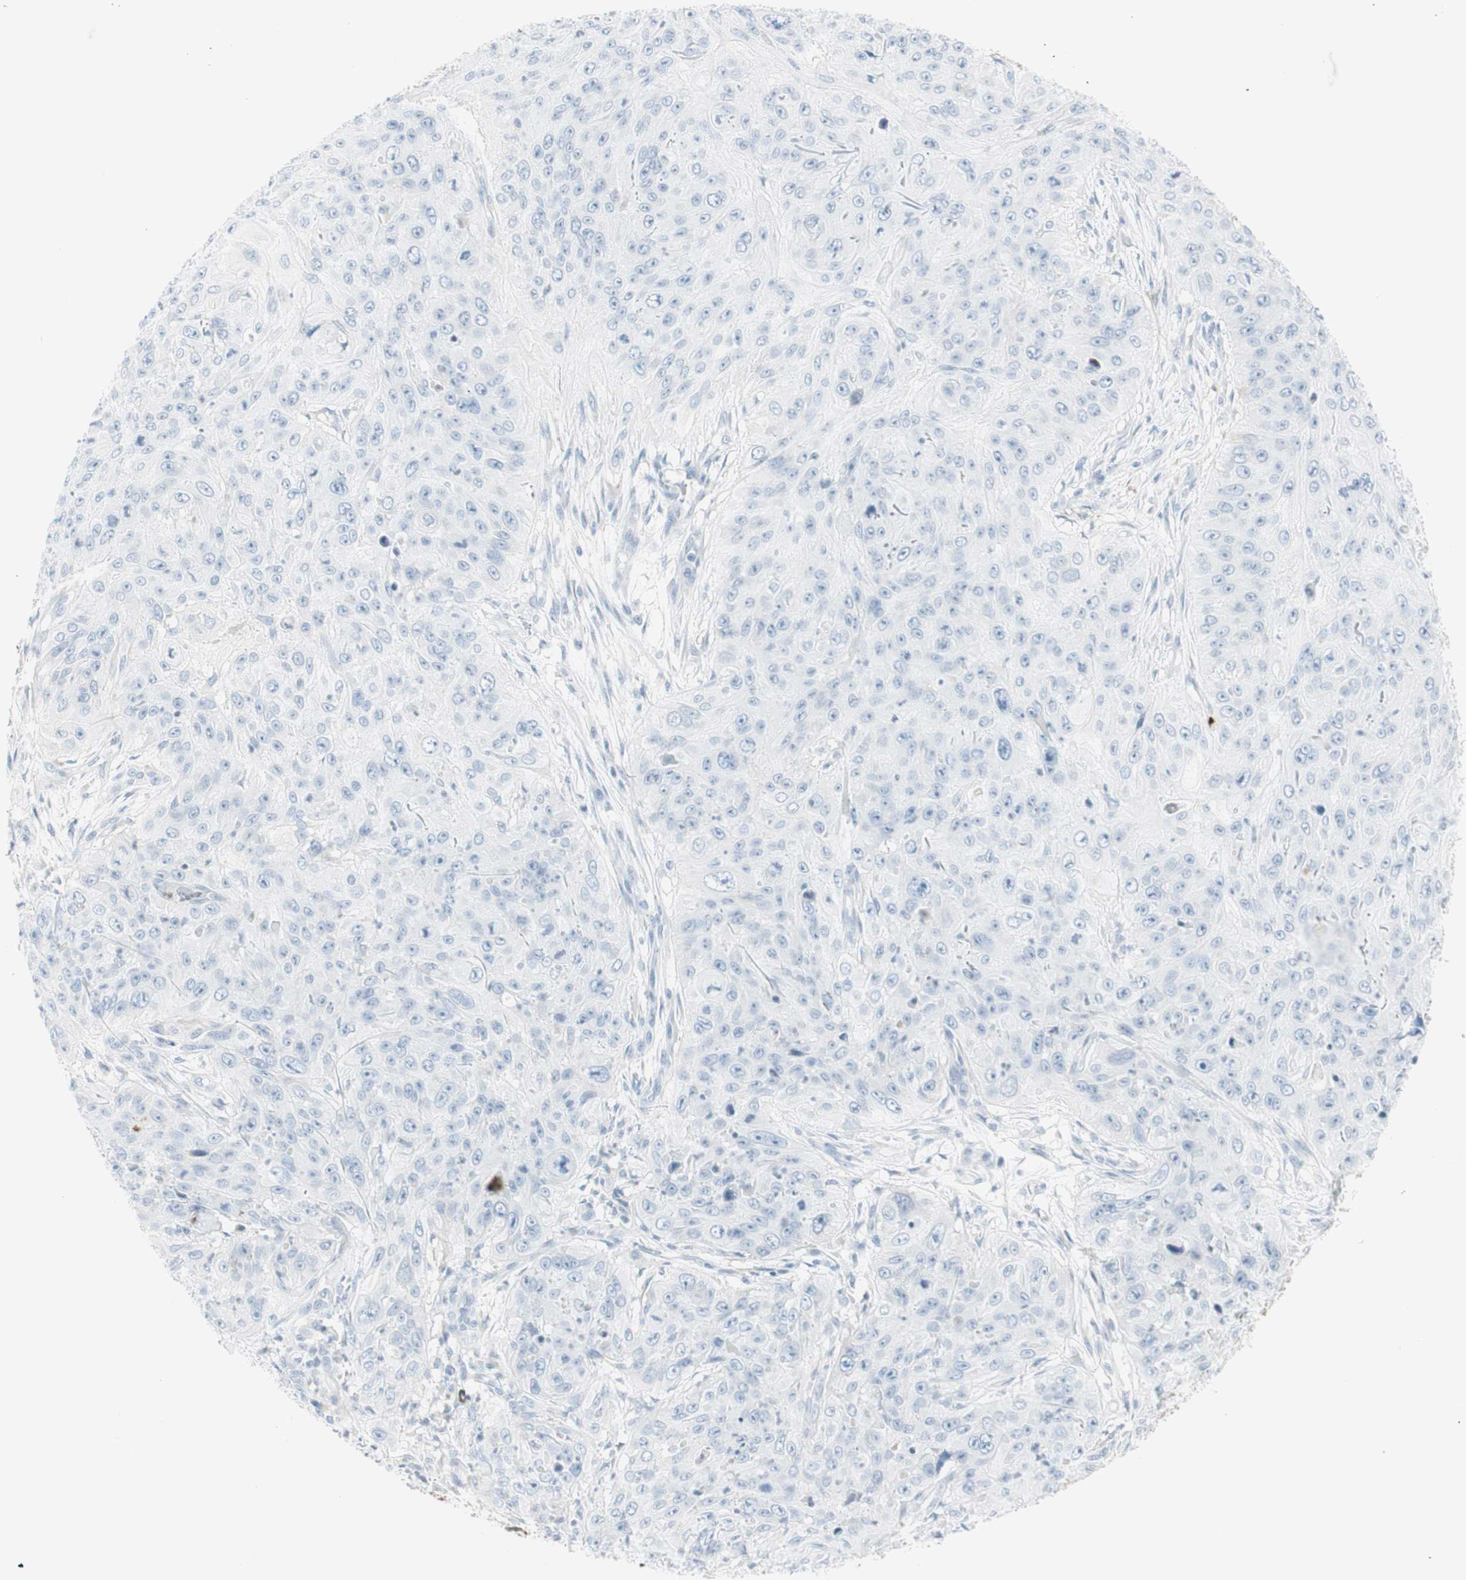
{"staining": {"intensity": "negative", "quantity": "none", "location": "none"}, "tissue": "skin cancer", "cell_type": "Tumor cells", "image_type": "cancer", "snomed": [{"axis": "morphology", "description": "Squamous cell carcinoma, NOS"}, {"axis": "topography", "description": "Skin"}], "caption": "IHC image of neoplastic tissue: human skin squamous cell carcinoma stained with DAB demonstrates no significant protein staining in tumor cells. (Brightfield microscopy of DAB immunohistochemistry at high magnification).", "gene": "MDK", "patient": {"sex": "female", "age": 80}}